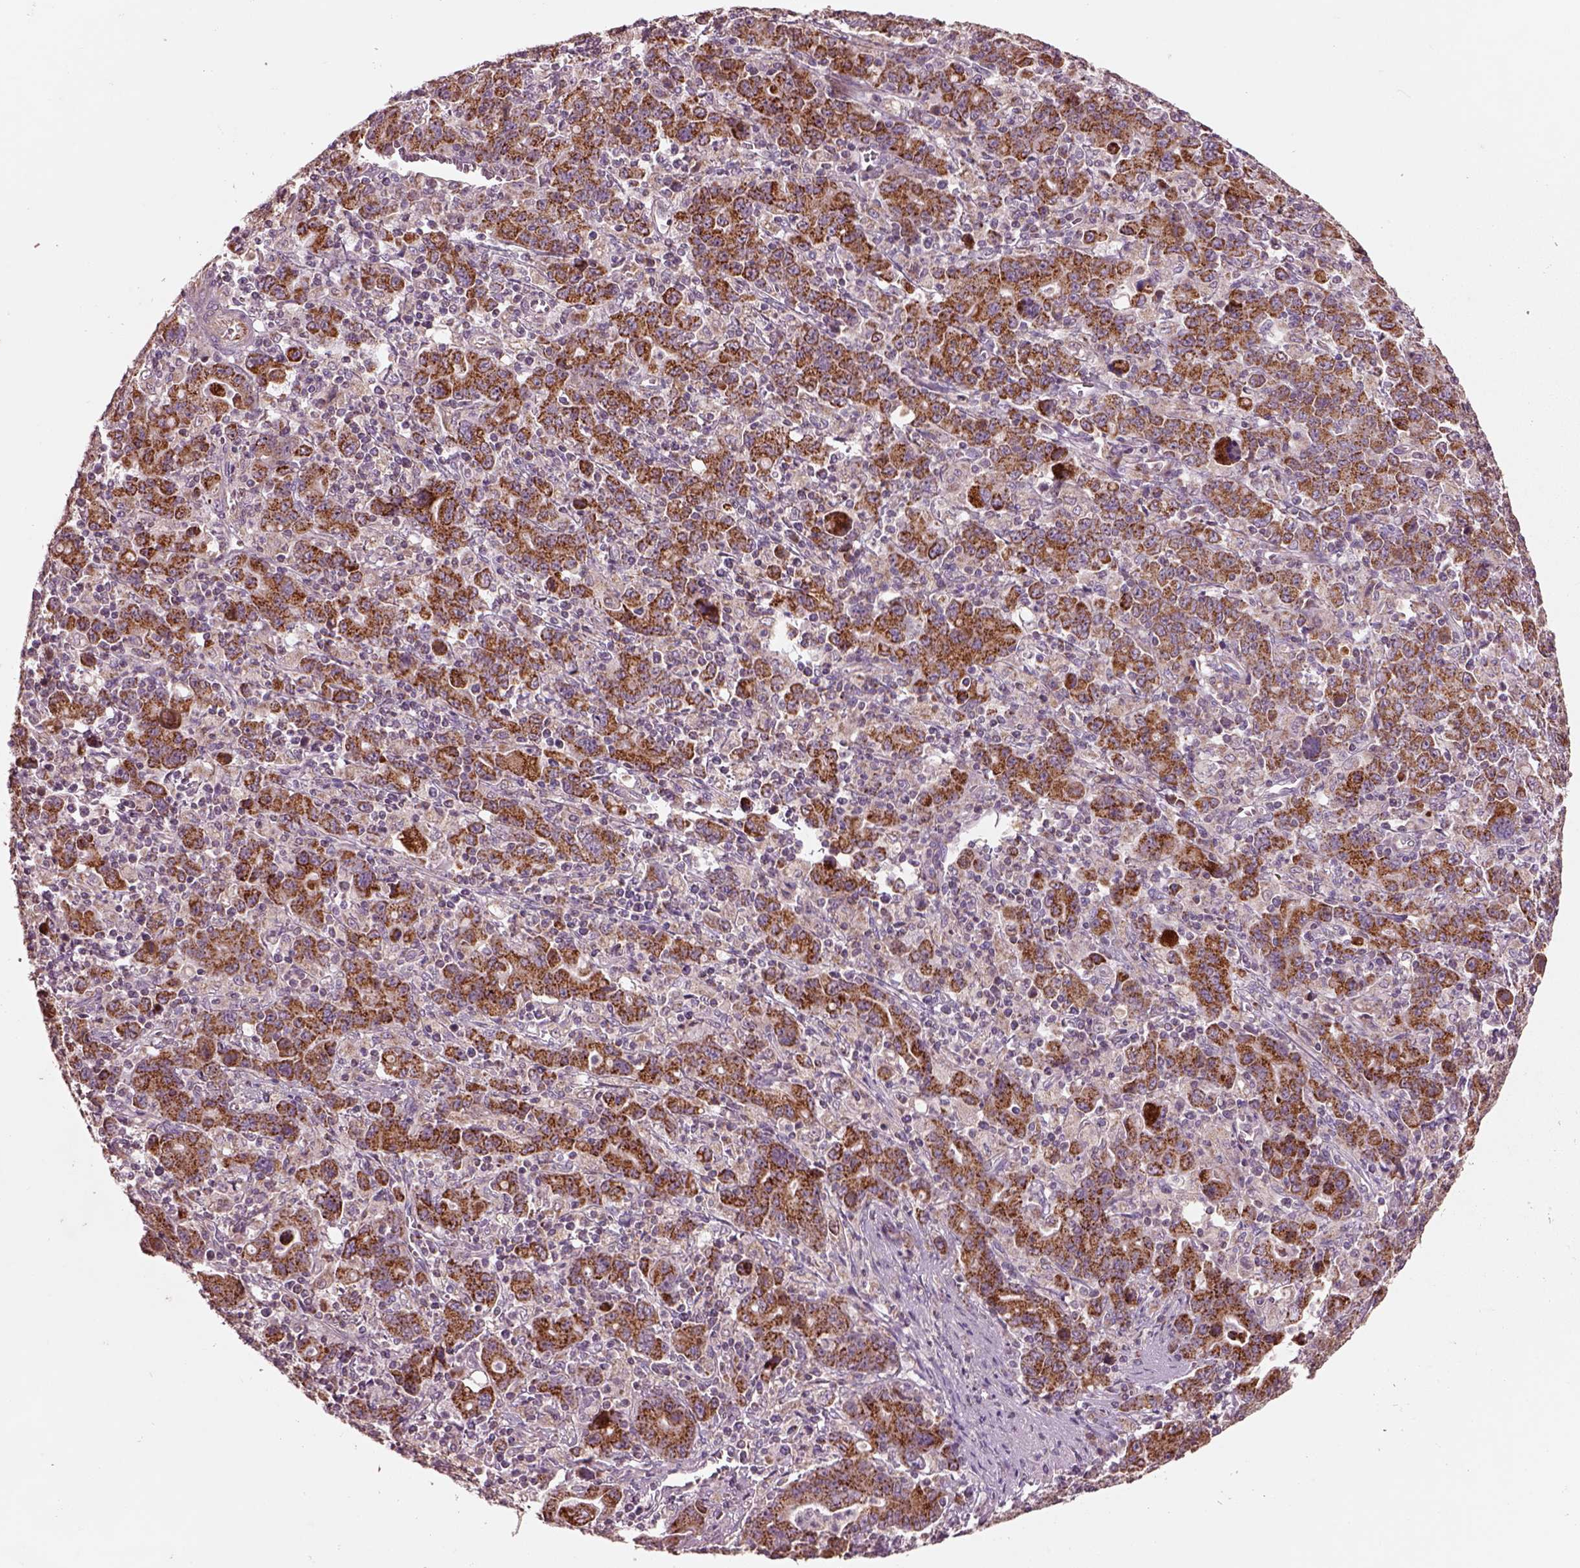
{"staining": {"intensity": "moderate", "quantity": ">75%", "location": "cytoplasmic/membranous"}, "tissue": "stomach cancer", "cell_type": "Tumor cells", "image_type": "cancer", "snomed": [{"axis": "morphology", "description": "Adenocarcinoma, NOS"}, {"axis": "topography", "description": "Stomach, upper"}], "caption": "This is a photomicrograph of immunohistochemistry (IHC) staining of adenocarcinoma (stomach), which shows moderate staining in the cytoplasmic/membranous of tumor cells.", "gene": "SLC25A5", "patient": {"sex": "male", "age": 69}}